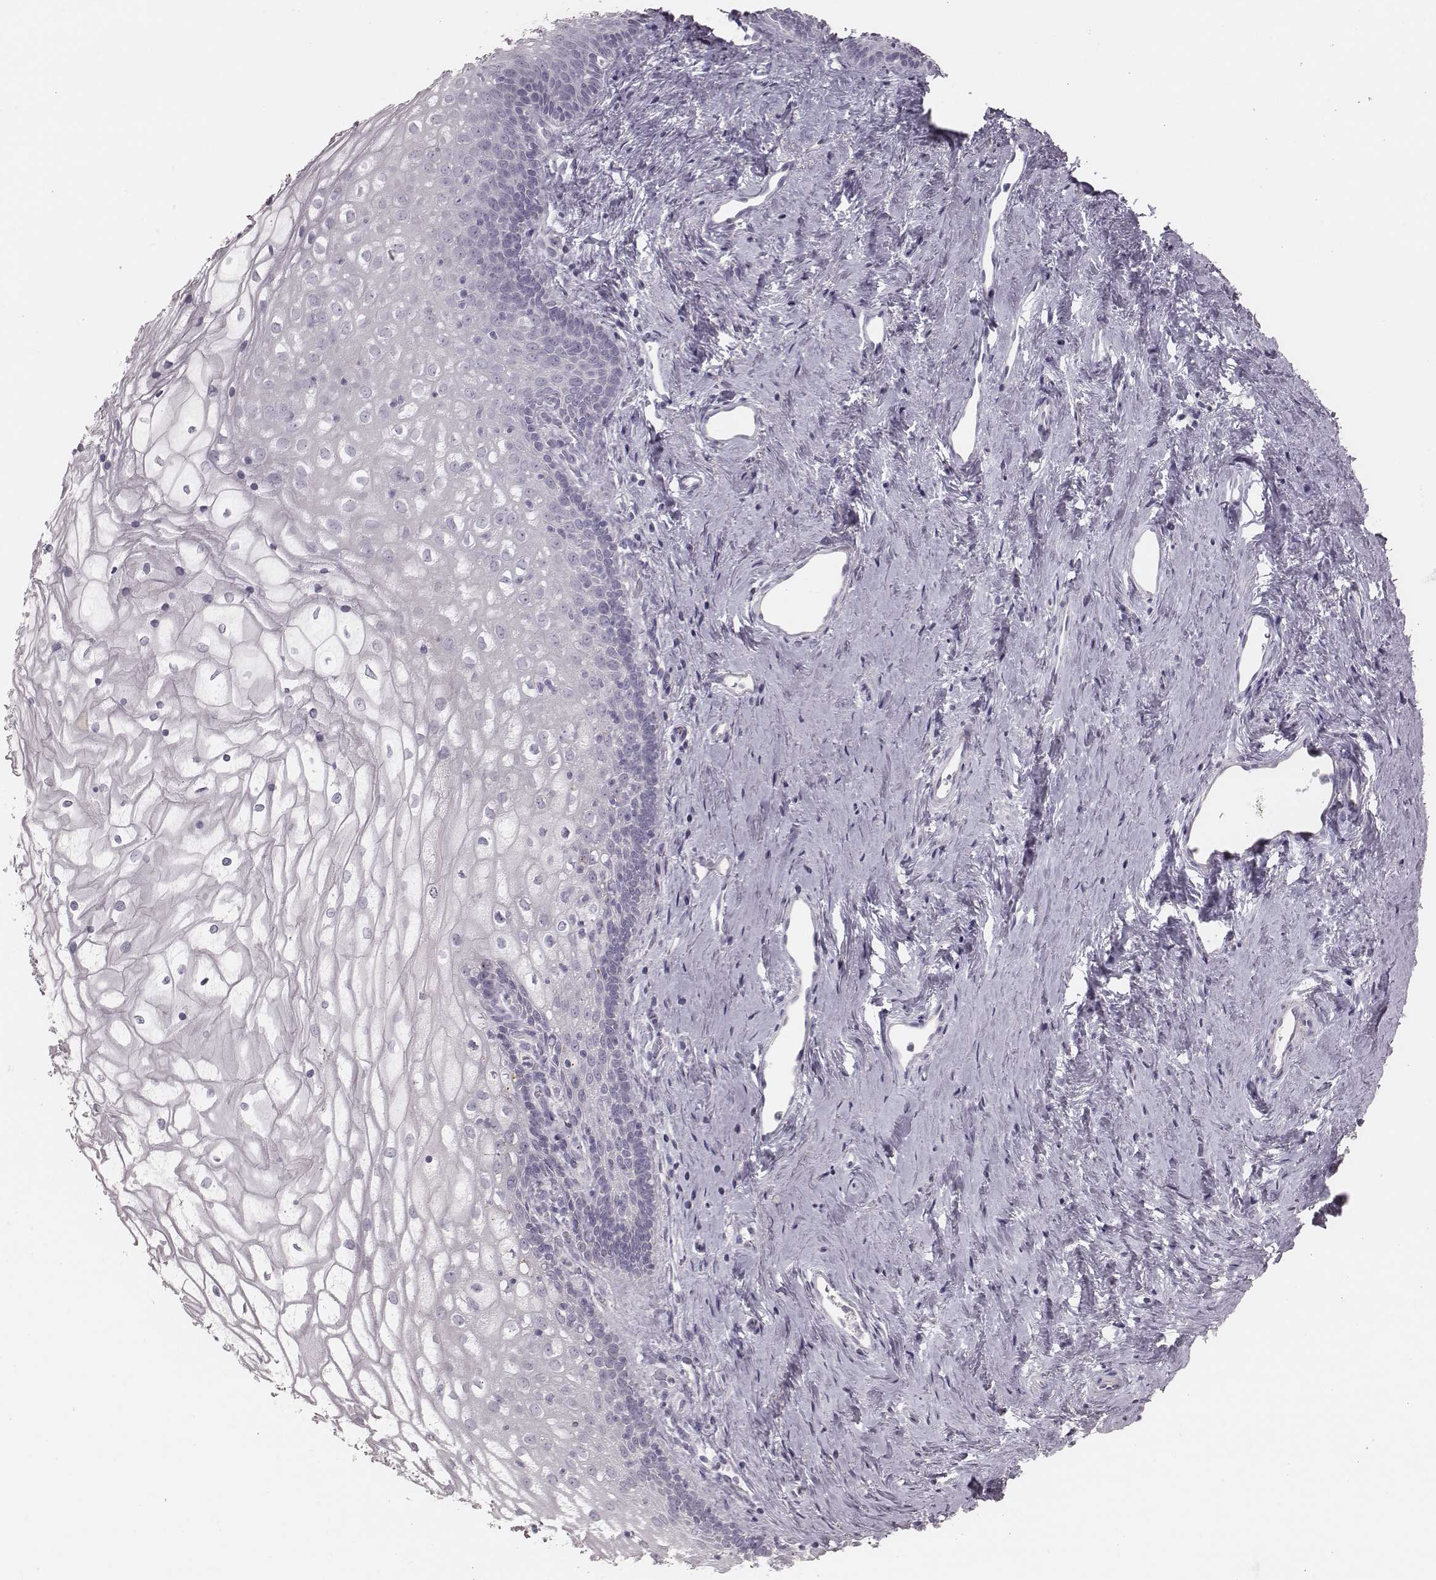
{"staining": {"intensity": "negative", "quantity": "none", "location": "none"}, "tissue": "vagina", "cell_type": "Squamous epithelial cells", "image_type": "normal", "snomed": [{"axis": "morphology", "description": "Normal tissue, NOS"}, {"axis": "topography", "description": "Vagina"}], "caption": "DAB (3,3'-diaminobenzidine) immunohistochemical staining of benign human vagina reveals no significant positivity in squamous epithelial cells.", "gene": "ZP4", "patient": {"sex": "female", "age": 45}}